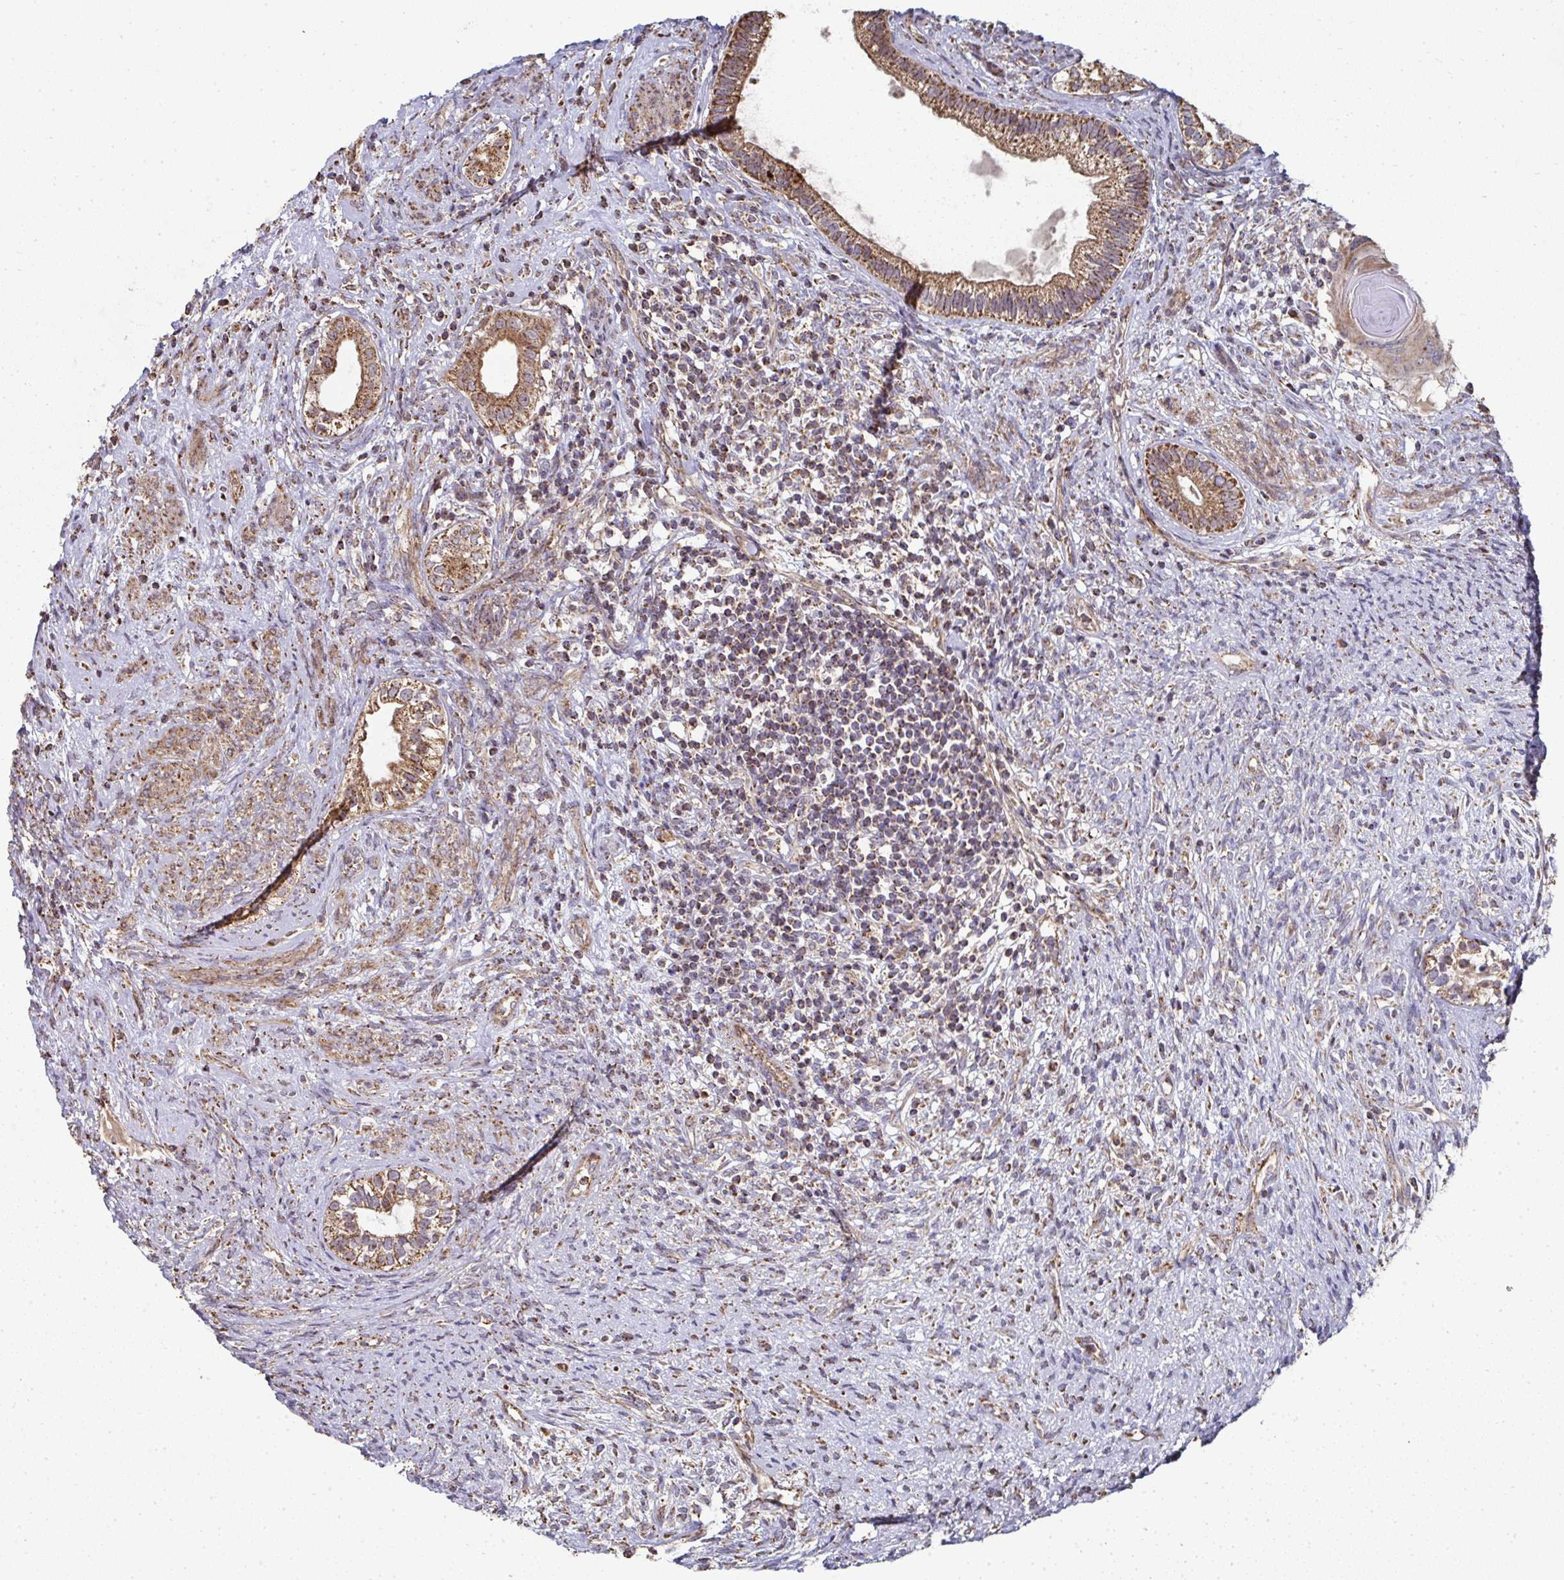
{"staining": {"intensity": "moderate", "quantity": ">75%", "location": "cytoplasmic/membranous"}, "tissue": "testis cancer", "cell_type": "Tumor cells", "image_type": "cancer", "snomed": [{"axis": "morphology", "description": "Seminoma, NOS"}, {"axis": "morphology", "description": "Carcinoma, Embryonal, NOS"}, {"axis": "topography", "description": "Testis"}], "caption": "This photomicrograph exhibits immunohistochemistry staining of testis cancer, with medium moderate cytoplasmic/membranous staining in about >75% of tumor cells.", "gene": "AGTPBP1", "patient": {"sex": "male", "age": 41}}